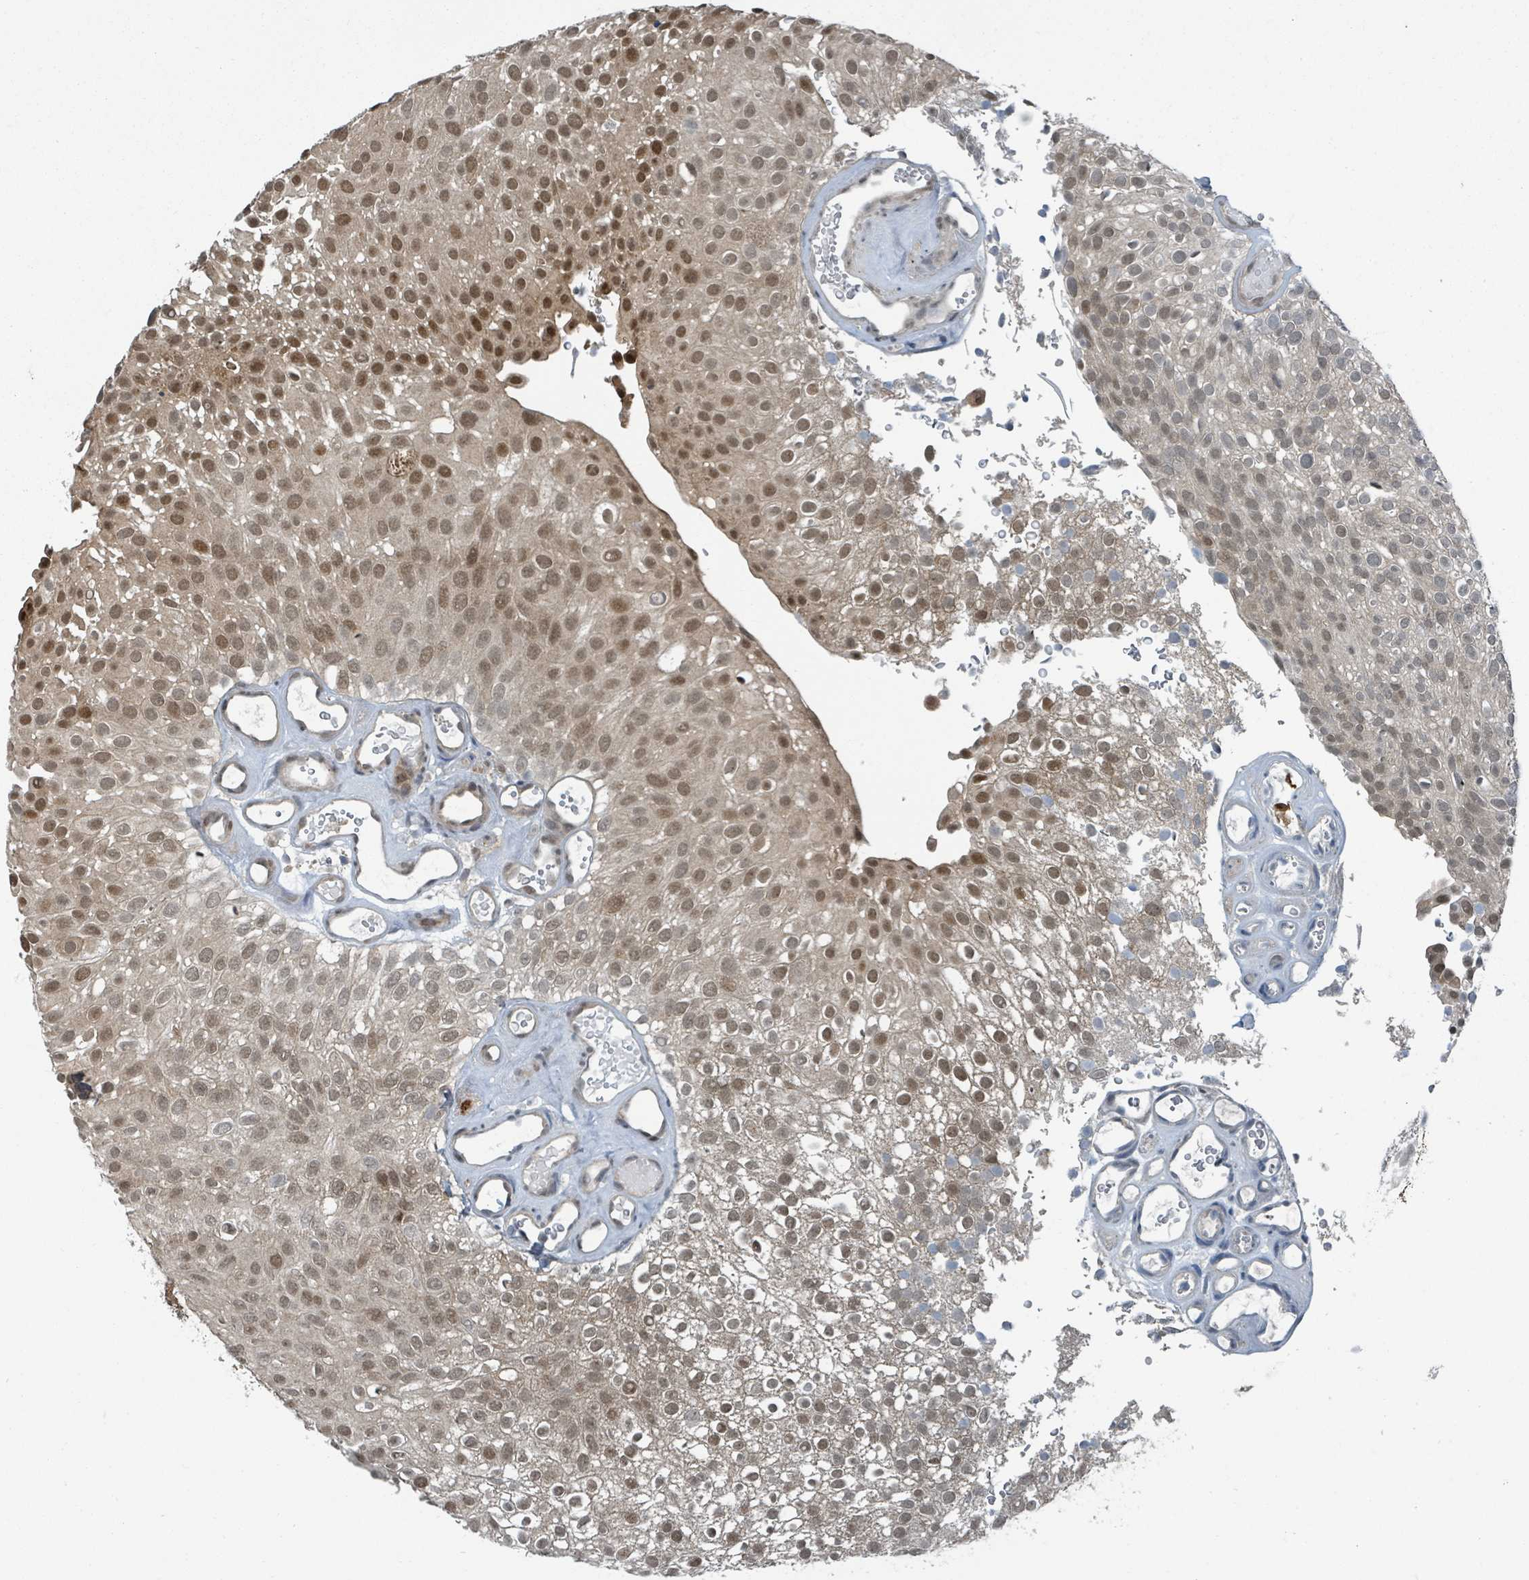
{"staining": {"intensity": "moderate", "quantity": ">75%", "location": "cytoplasmic/membranous,nuclear"}, "tissue": "urothelial cancer", "cell_type": "Tumor cells", "image_type": "cancer", "snomed": [{"axis": "morphology", "description": "Urothelial carcinoma, Low grade"}, {"axis": "topography", "description": "Urinary bladder"}], "caption": "Urothelial cancer stained with DAB (3,3'-diaminobenzidine) immunohistochemistry exhibits medium levels of moderate cytoplasmic/membranous and nuclear staining in approximately >75% of tumor cells.", "gene": "GOLGA7", "patient": {"sex": "male", "age": 78}}